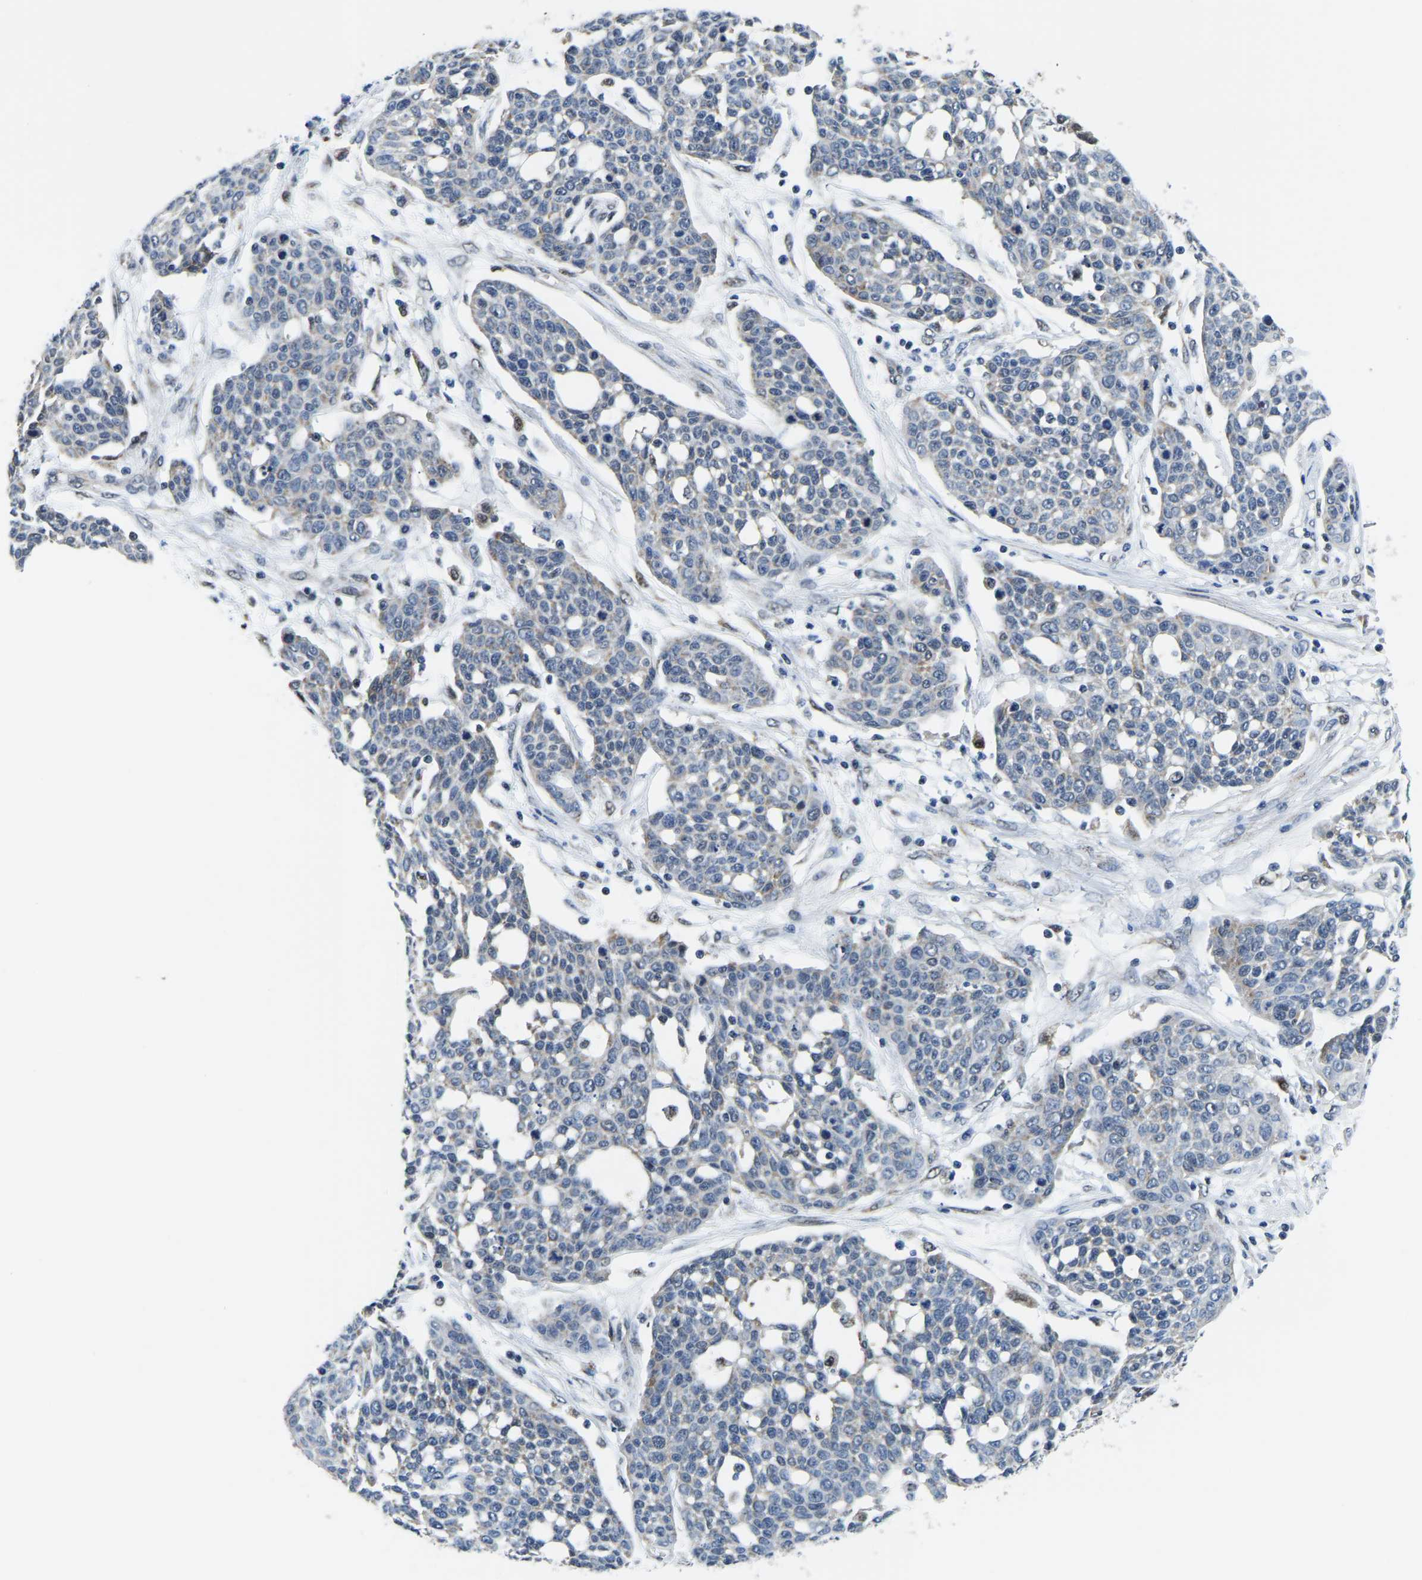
{"staining": {"intensity": "negative", "quantity": "none", "location": "none"}, "tissue": "cervical cancer", "cell_type": "Tumor cells", "image_type": "cancer", "snomed": [{"axis": "morphology", "description": "Squamous cell carcinoma, NOS"}, {"axis": "topography", "description": "Cervix"}], "caption": "This image is of cervical cancer (squamous cell carcinoma) stained with immunohistochemistry (IHC) to label a protein in brown with the nuclei are counter-stained blue. There is no positivity in tumor cells.", "gene": "BNIP3L", "patient": {"sex": "female", "age": 34}}